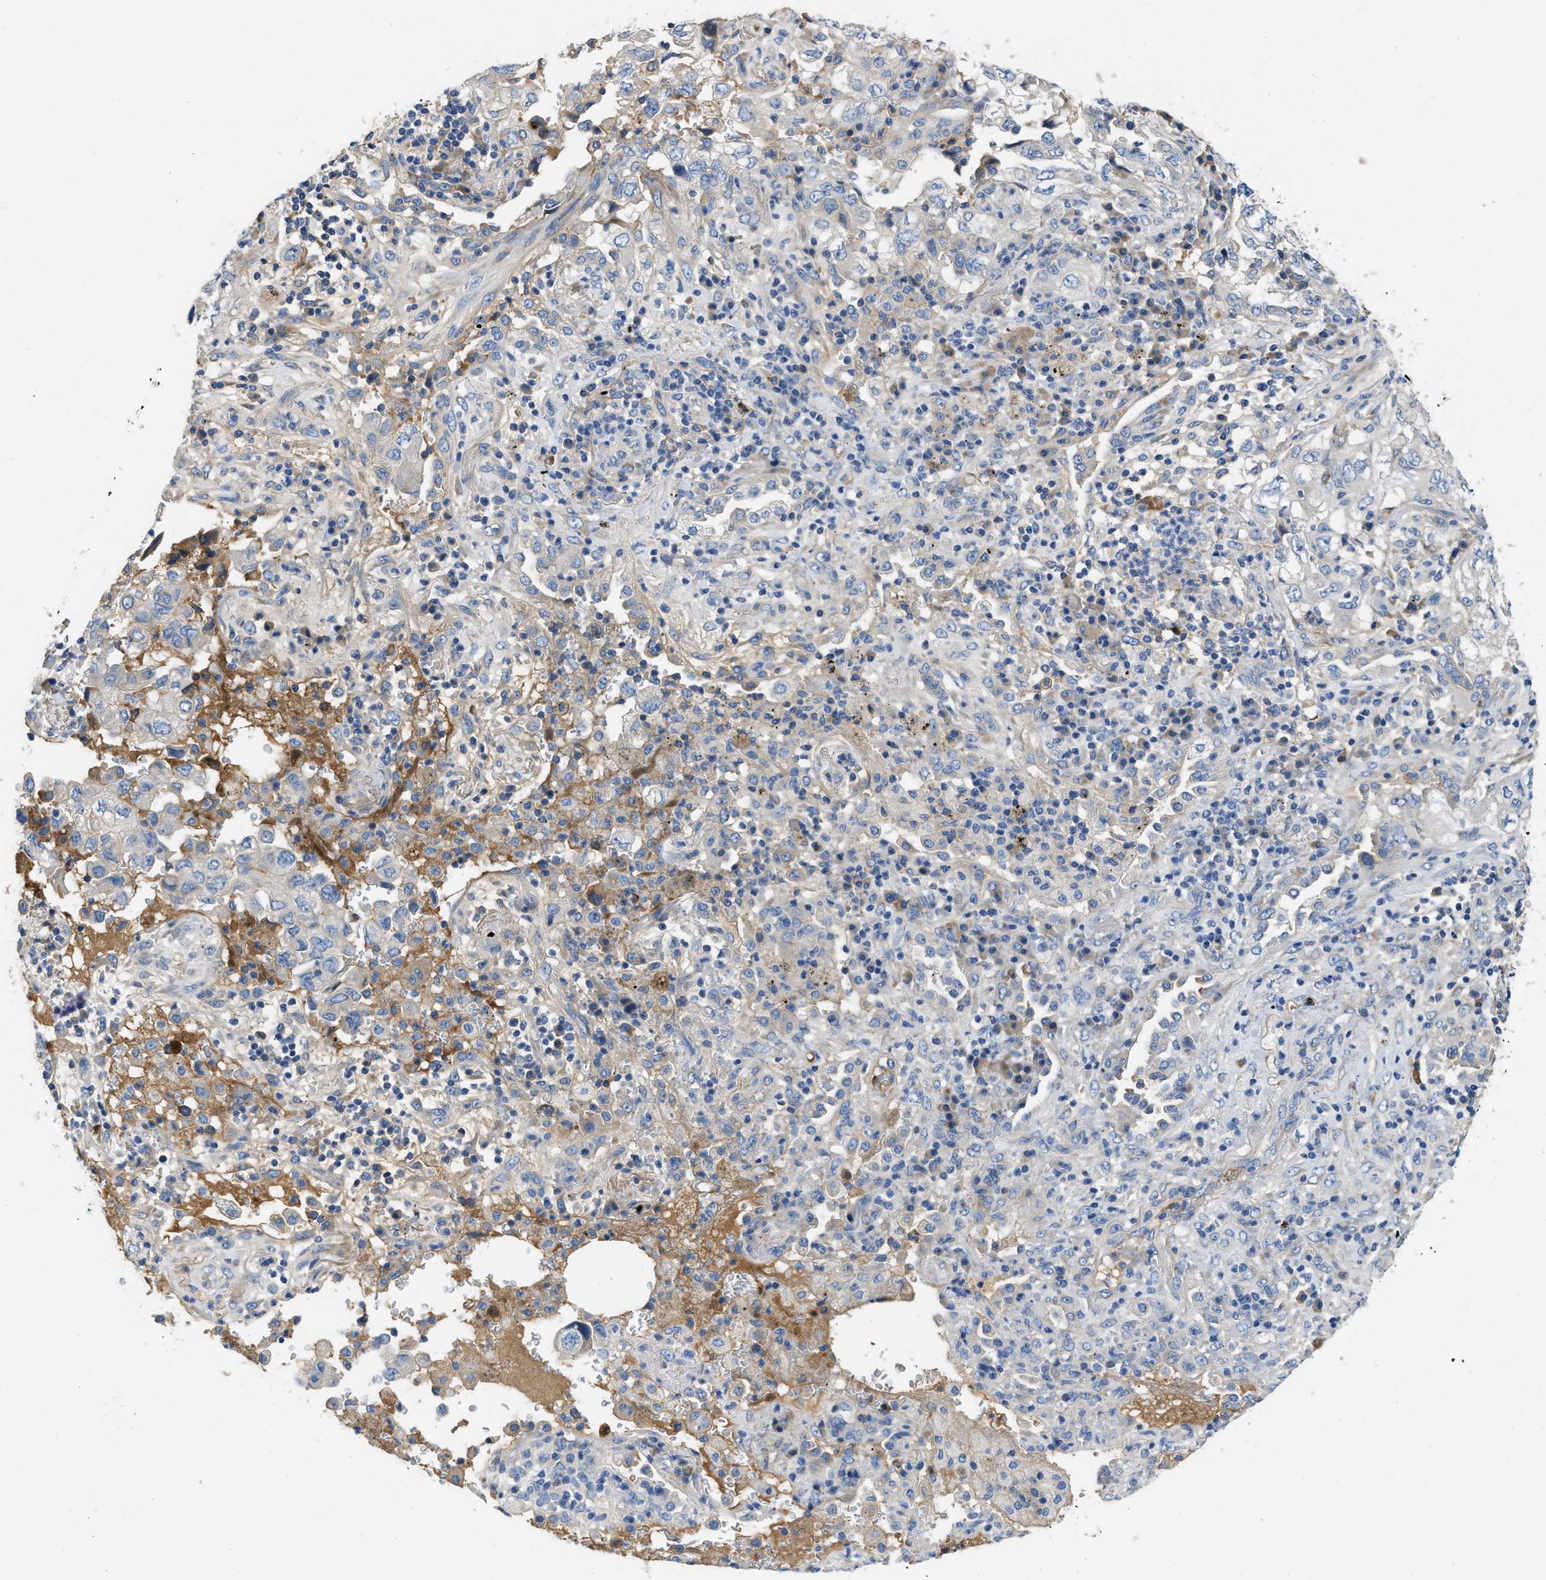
{"staining": {"intensity": "negative", "quantity": "none", "location": "none"}, "tissue": "lung cancer", "cell_type": "Tumor cells", "image_type": "cancer", "snomed": [{"axis": "morphology", "description": "Adenocarcinoma, NOS"}, {"axis": "topography", "description": "Lung"}], "caption": "Adenocarcinoma (lung) was stained to show a protein in brown. There is no significant staining in tumor cells.", "gene": "C1S", "patient": {"sex": "male", "age": 64}}